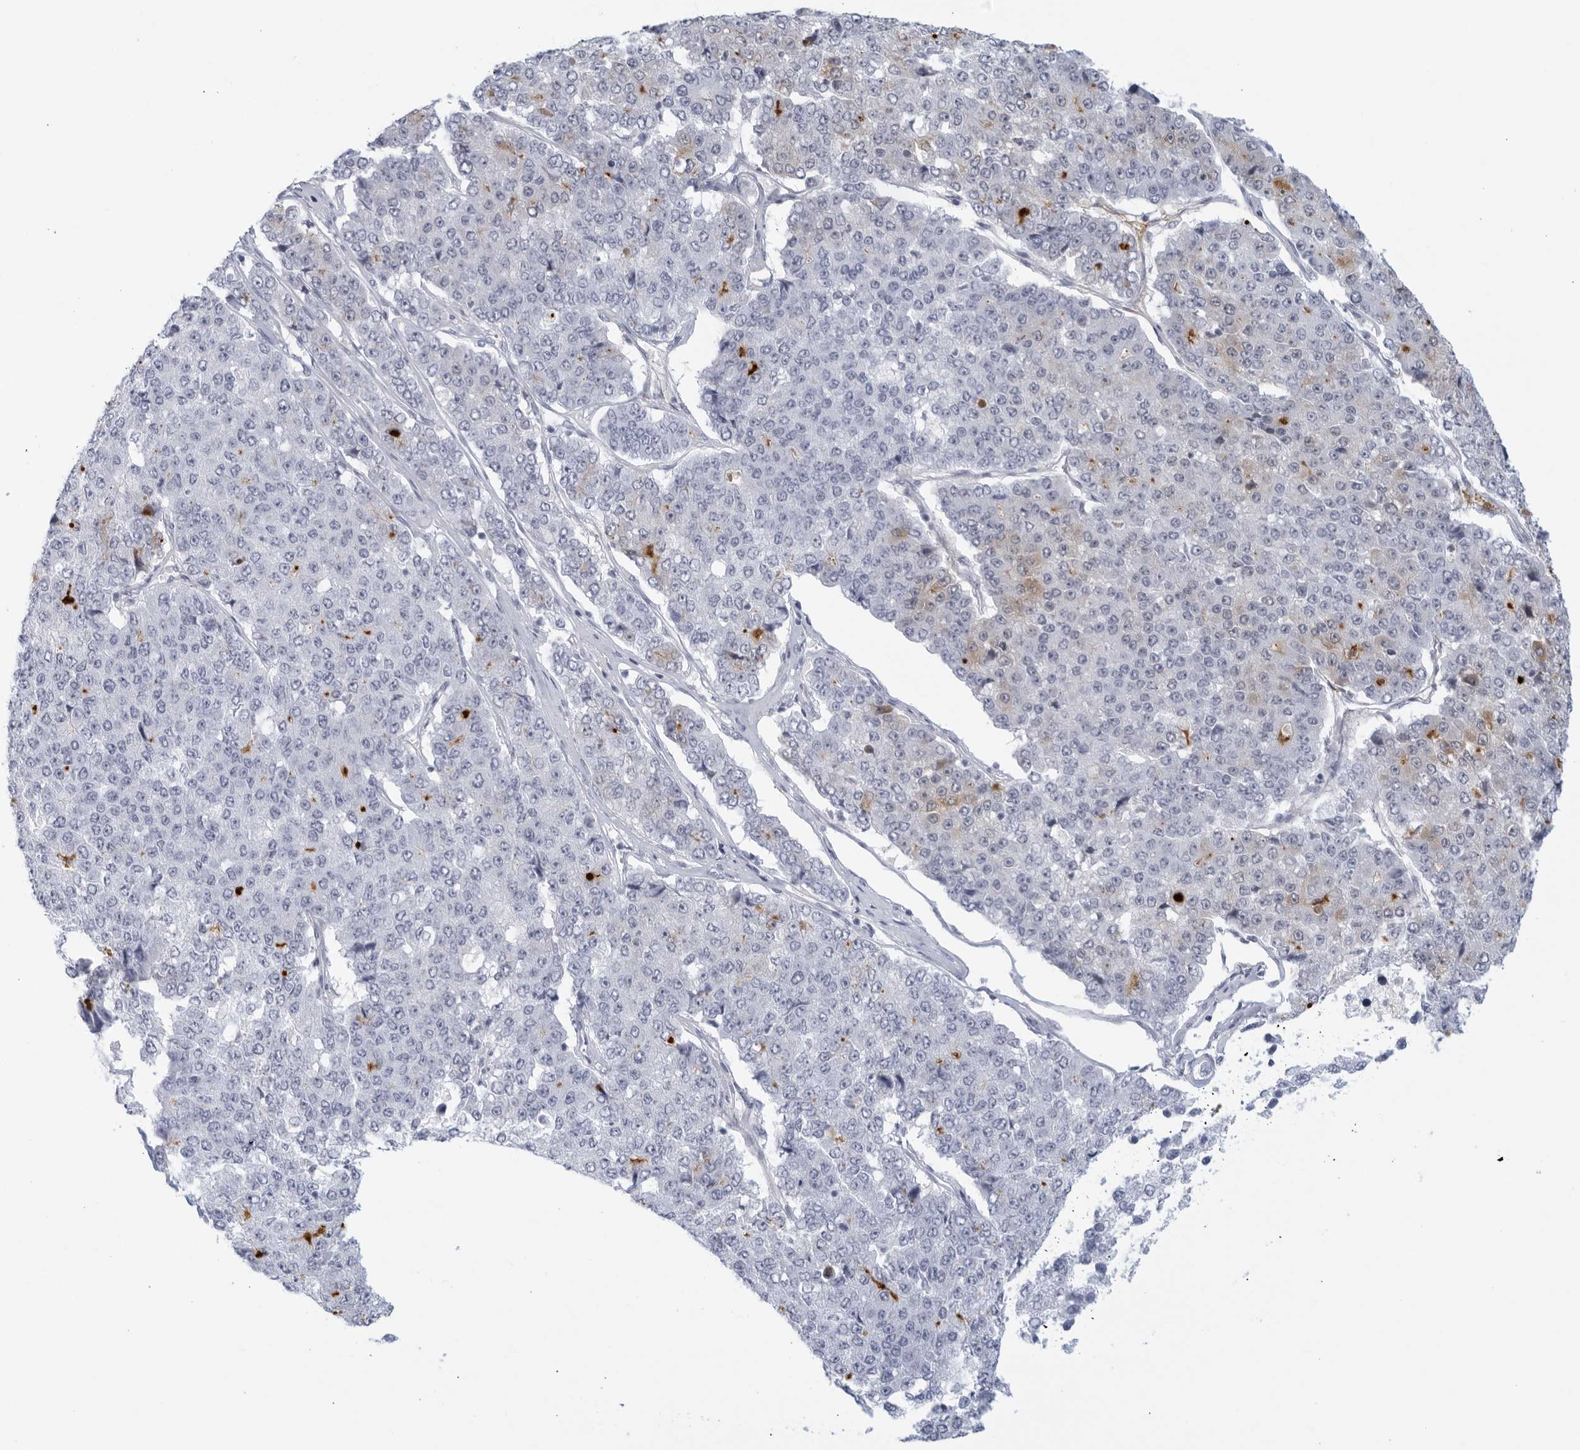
{"staining": {"intensity": "moderate", "quantity": "<25%", "location": "cytoplasmic/membranous"}, "tissue": "pancreatic cancer", "cell_type": "Tumor cells", "image_type": "cancer", "snomed": [{"axis": "morphology", "description": "Adenocarcinoma, NOS"}, {"axis": "topography", "description": "Pancreas"}], "caption": "Immunohistochemistry (DAB) staining of pancreatic adenocarcinoma displays moderate cytoplasmic/membranous protein positivity in about <25% of tumor cells.", "gene": "FGG", "patient": {"sex": "male", "age": 50}}